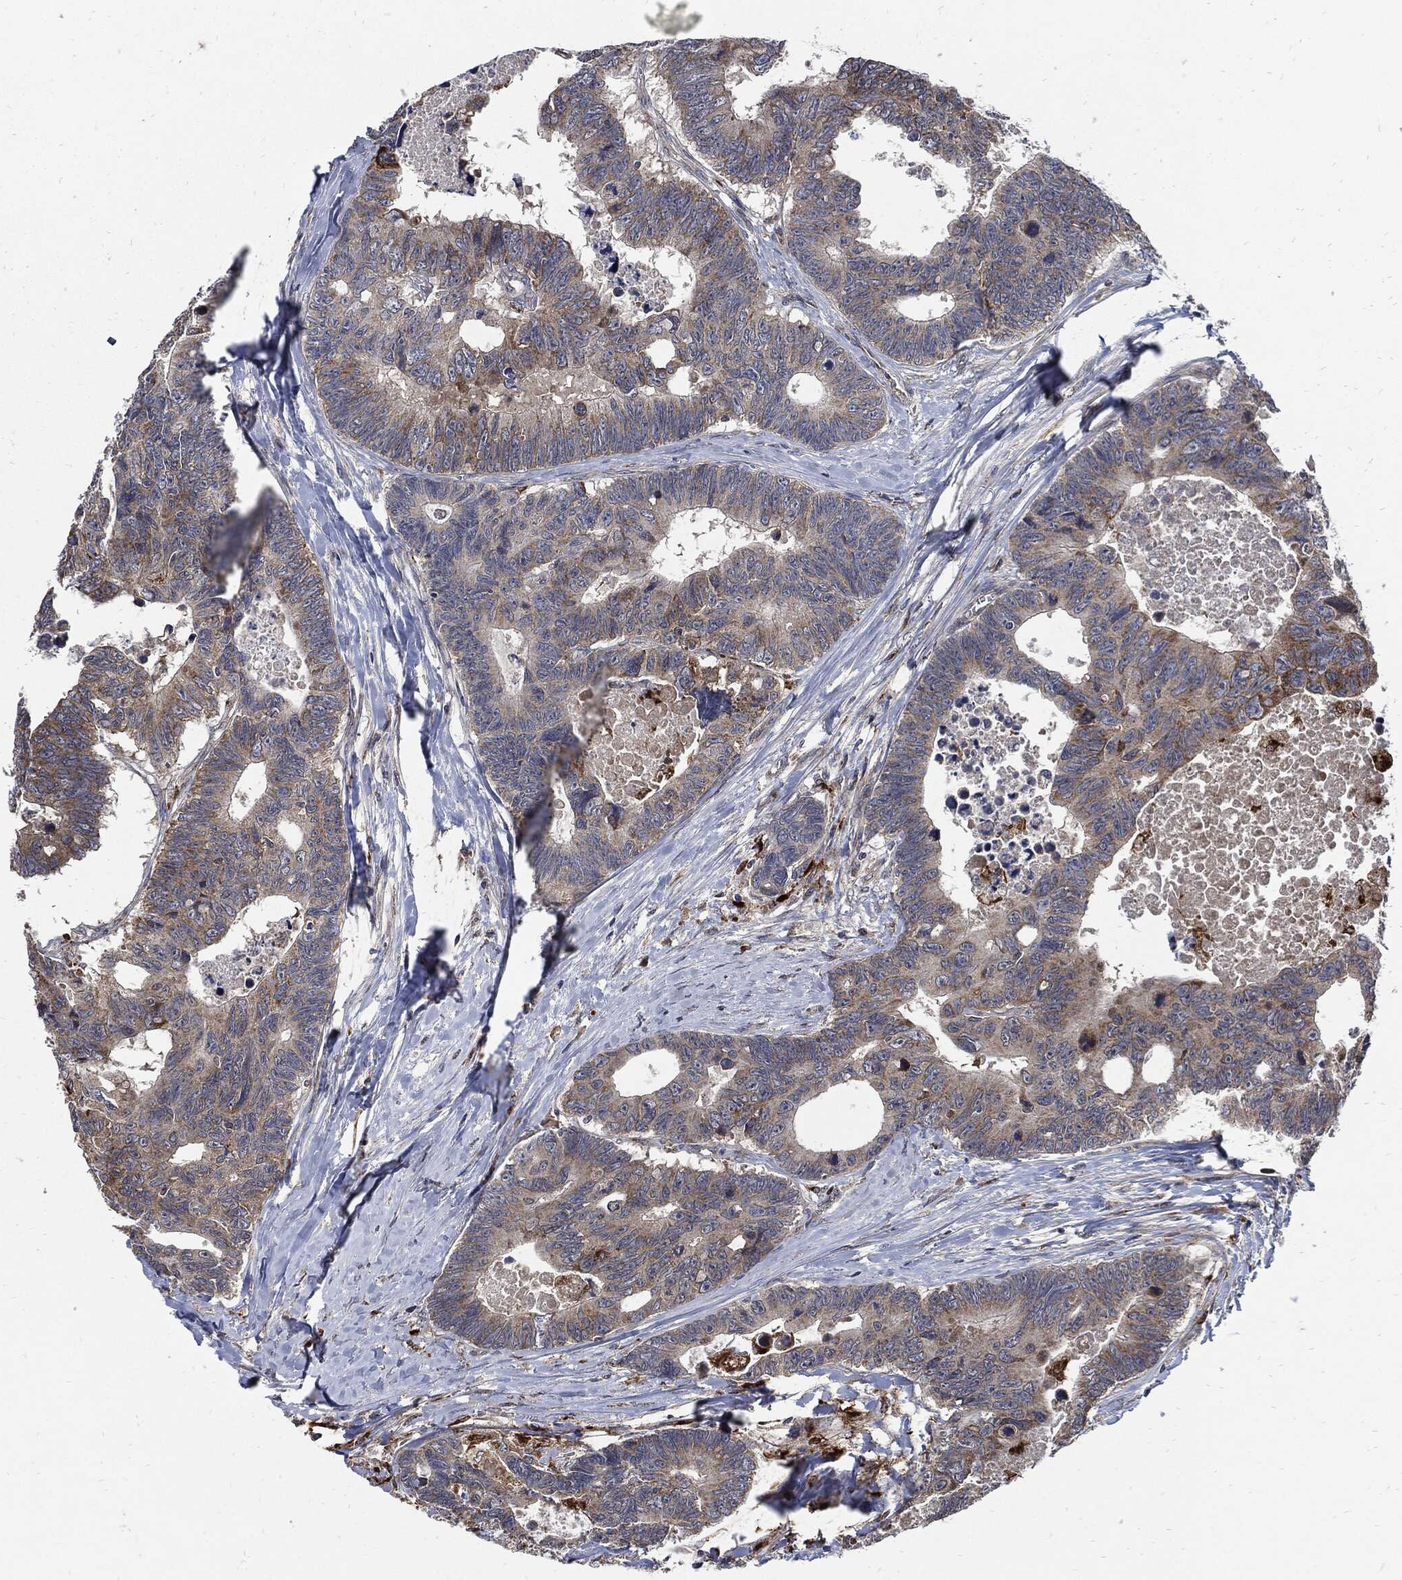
{"staining": {"intensity": "weak", "quantity": "<25%", "location": "cytoplasmic/membranous"}, "tissue": "colorectal cancer", "cell_type": "Tumor cells", "image_type": "cancer", "snomed": [{"axis": "morphology", "description": "Adenocarcinoma, NOS"}, {"axis": "topography", "description": "Colon"}], "caption": "An immunohistochemistry histopathology image of colorectal adenocarcinoma is shown. There is no staining in tumor cells of colorectal adenocarcinoma.", "gene": "SLC31A2", "patient": {"sex": "female", "age": 77}}